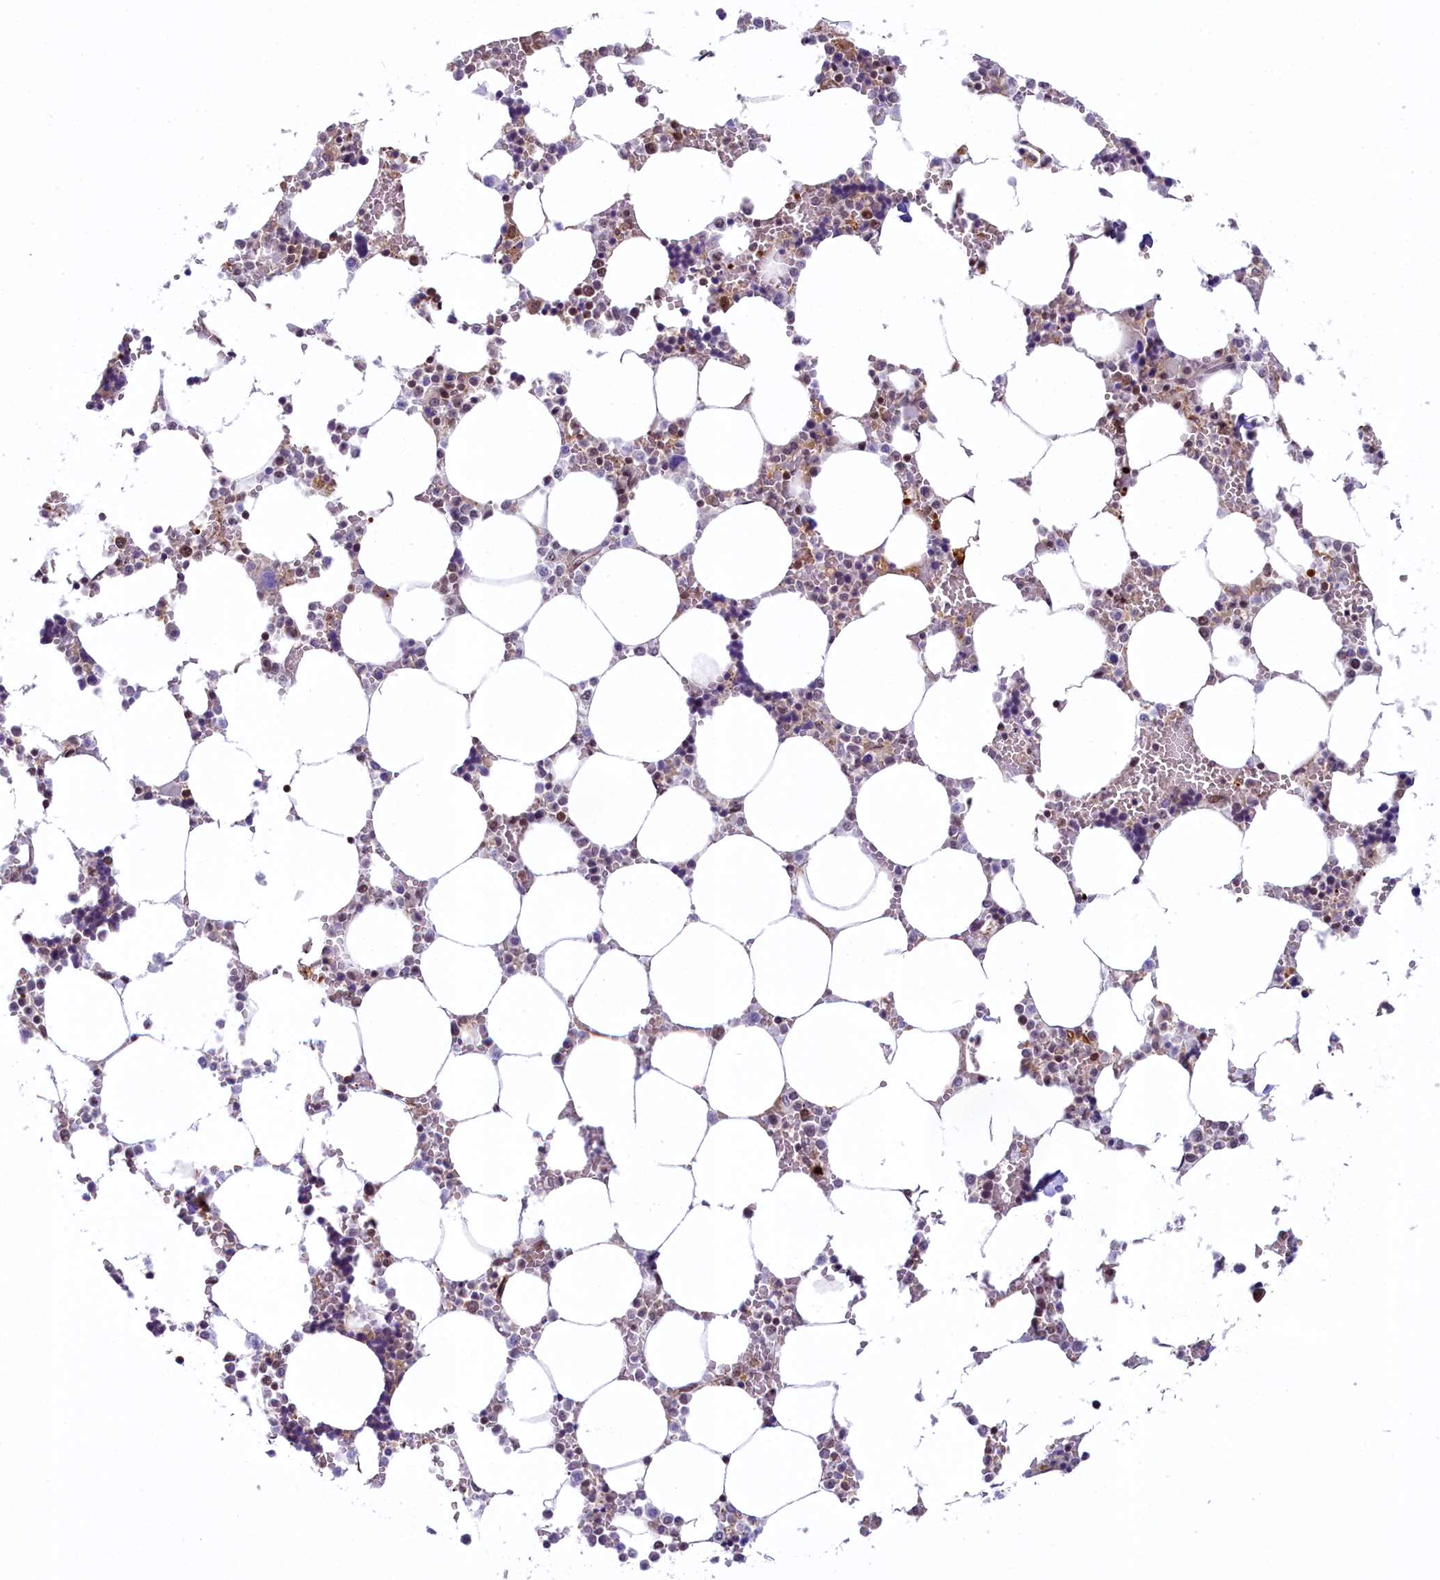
{"staining": {"intensity": "moderate", "quantity": "<25%", "location": "cytoplasmic/membranous,nuclear"}, "tissue": "bone marrow", "cell_type": "Hematopoietic cells", "image_type": "normal", "snomed": [{"axis": "morphology", "description": "Normal tissue, NOS"}, {"axis": "topography", "description": "Bone marrow"}], "caption": "Immunohistochemical staining of unremarkable bone marrow reveals moderate cytoplasmic/membranous,nuclear protein expression in approximately <25% of hematopoietic cells. (IHC, brightfield microscopy, high magnification).", "gene": "FCHO1", "patient": {"sex": "male", "age": 64}}